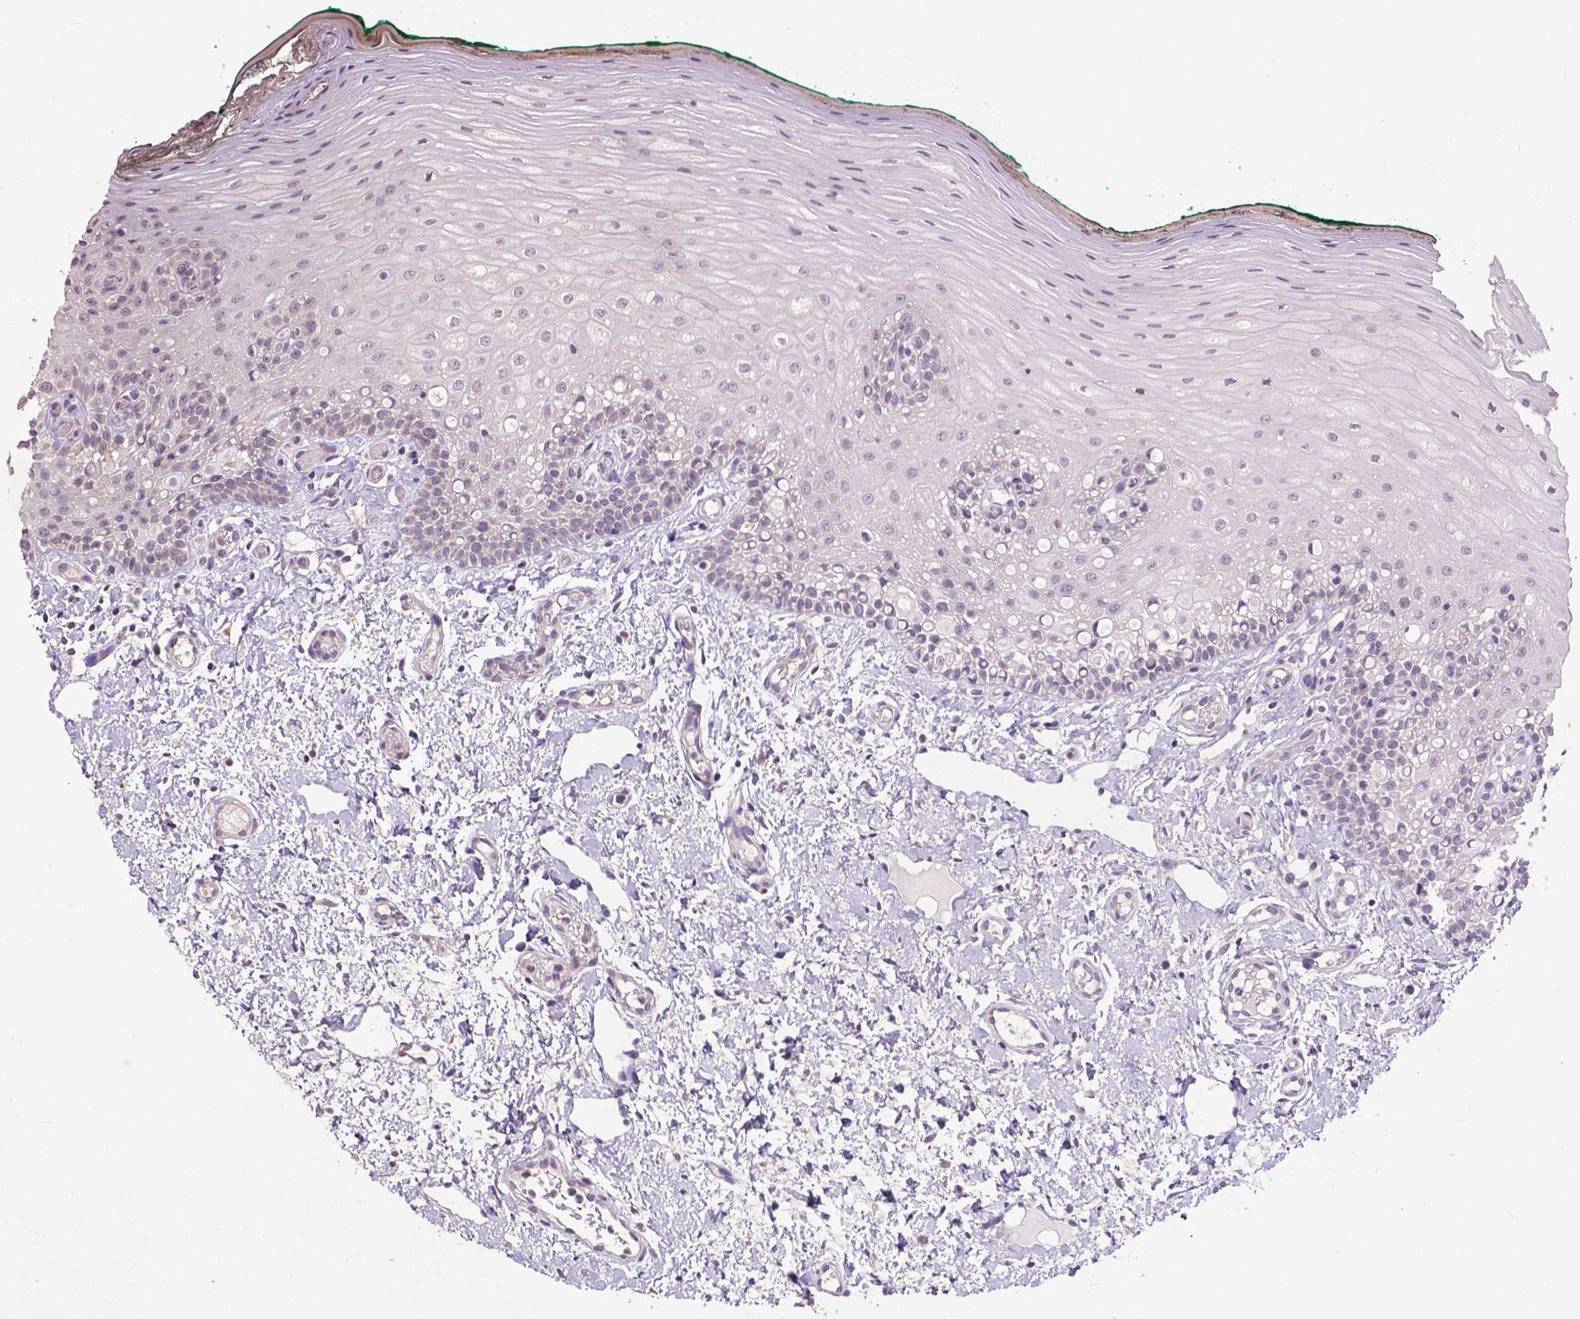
{"staining": {"intensity": "negative", "quantity": "none", "location": "none"}, "tissue": "oral mucosa", "cell_type": "Squamous epithelial cells", "image_type": "normal", "snomed": [{"axis": "morphology", "description": "Normal tissue, NOS"}, {"axis": "topography", "description": "Oral tissue"}], "caption": "The IHC micrograph has no significant positivity in squamous epithelial cells of oral mucosa. (Brightfield microscopy of DAB (3,3'-diaminobenzidine) immunohistochemistry at high magnification).", "gene": "GLRA2", "patient": {"sex": "female", "age": 83}}